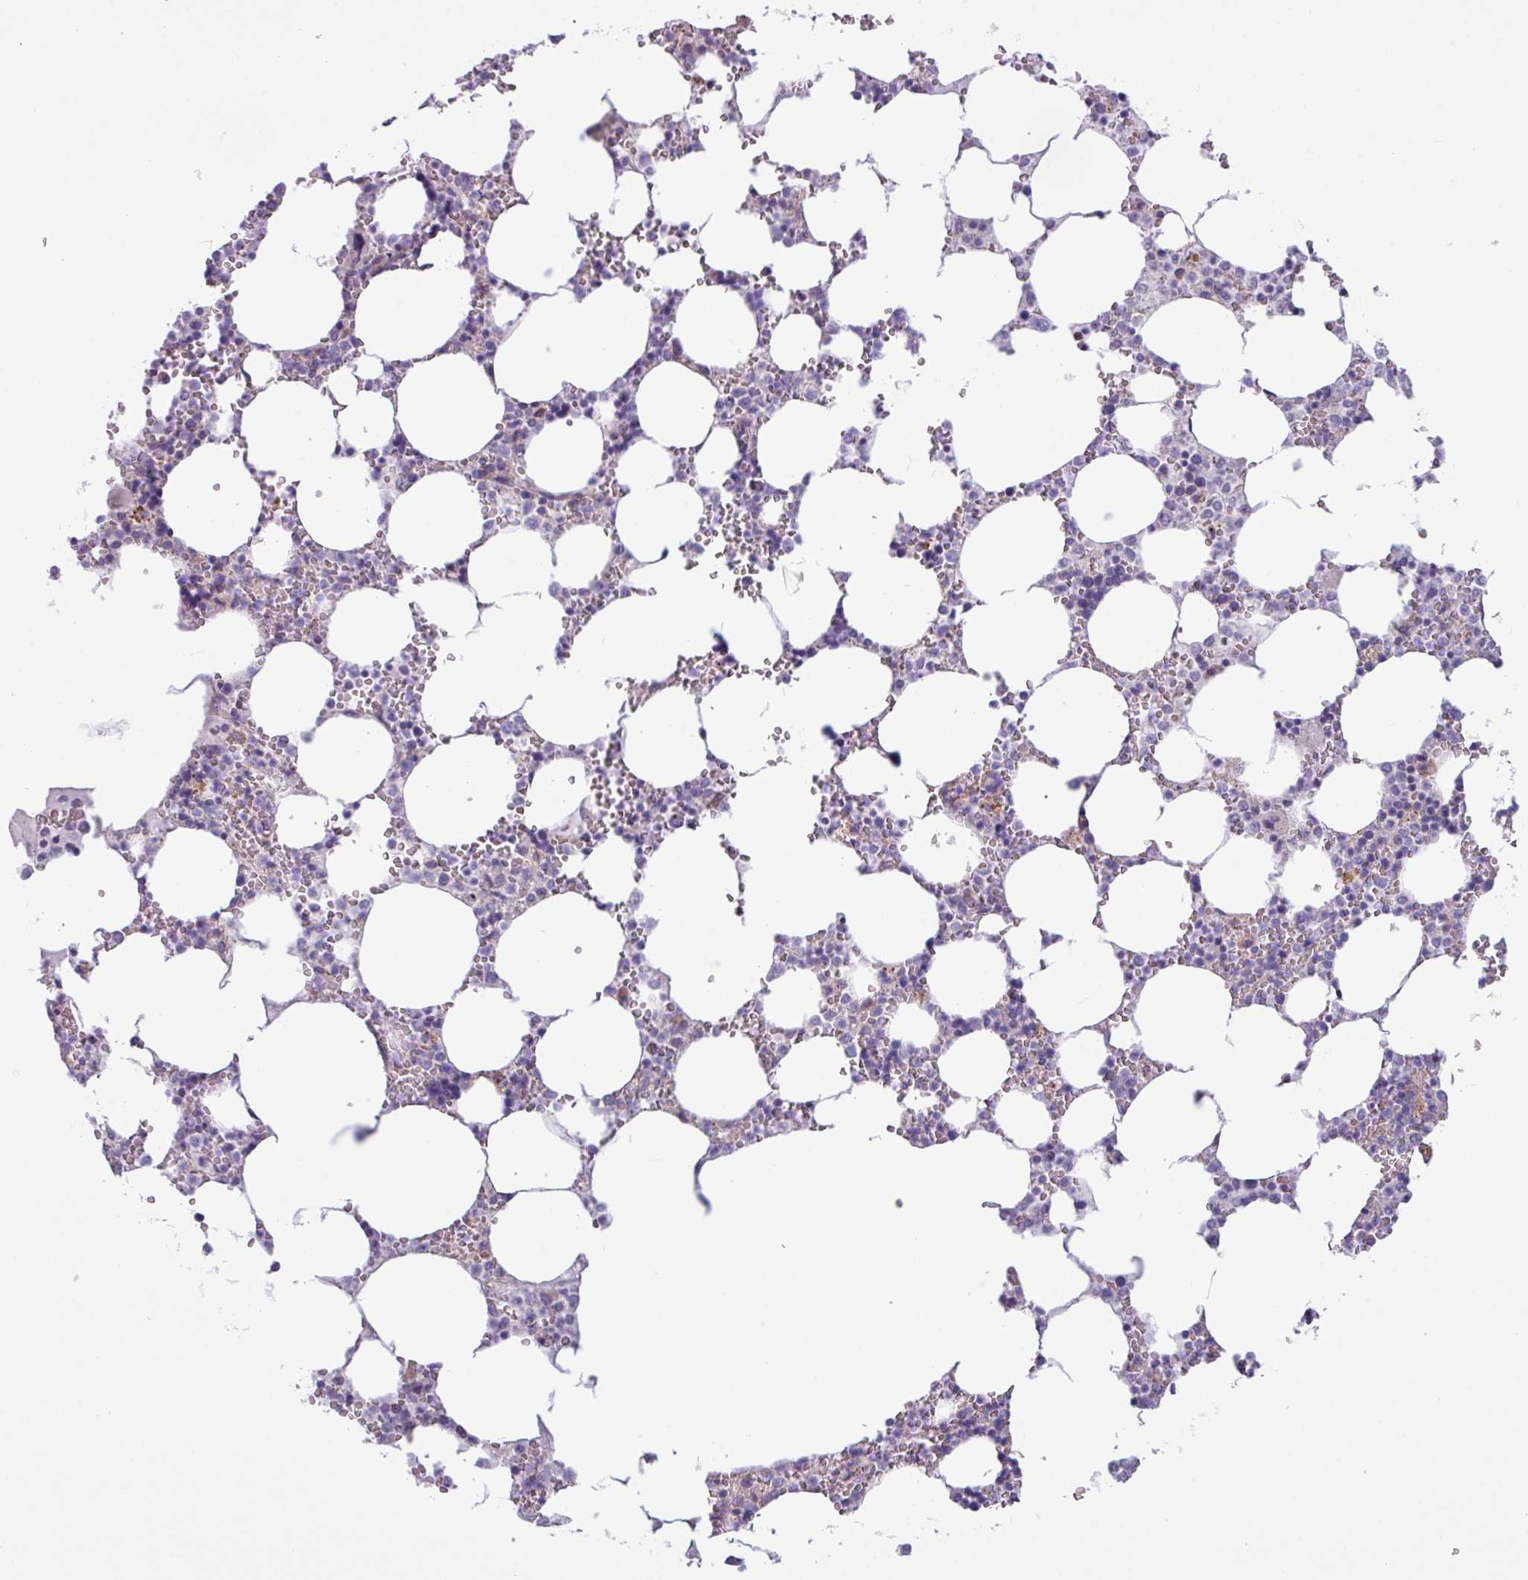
{"staining": {"intensity": "negative", "quantity": "none", "location": "none"}, "tissue": "bone marrow", "cell_type": "Hematopoietic cells", "image_type": "normal", "snomed": [{"axis": "morphology", "description": "Normal tissue, NOS"}, {"axis": "topography", "description": "Bone marrow"}], "caption": "Benign bone marrow was stained to show a protein in brown. There is no significant positivity in hematopoietic cells.", "gene": "IRGC", "patient": {"sex": "male", "age": 64}}